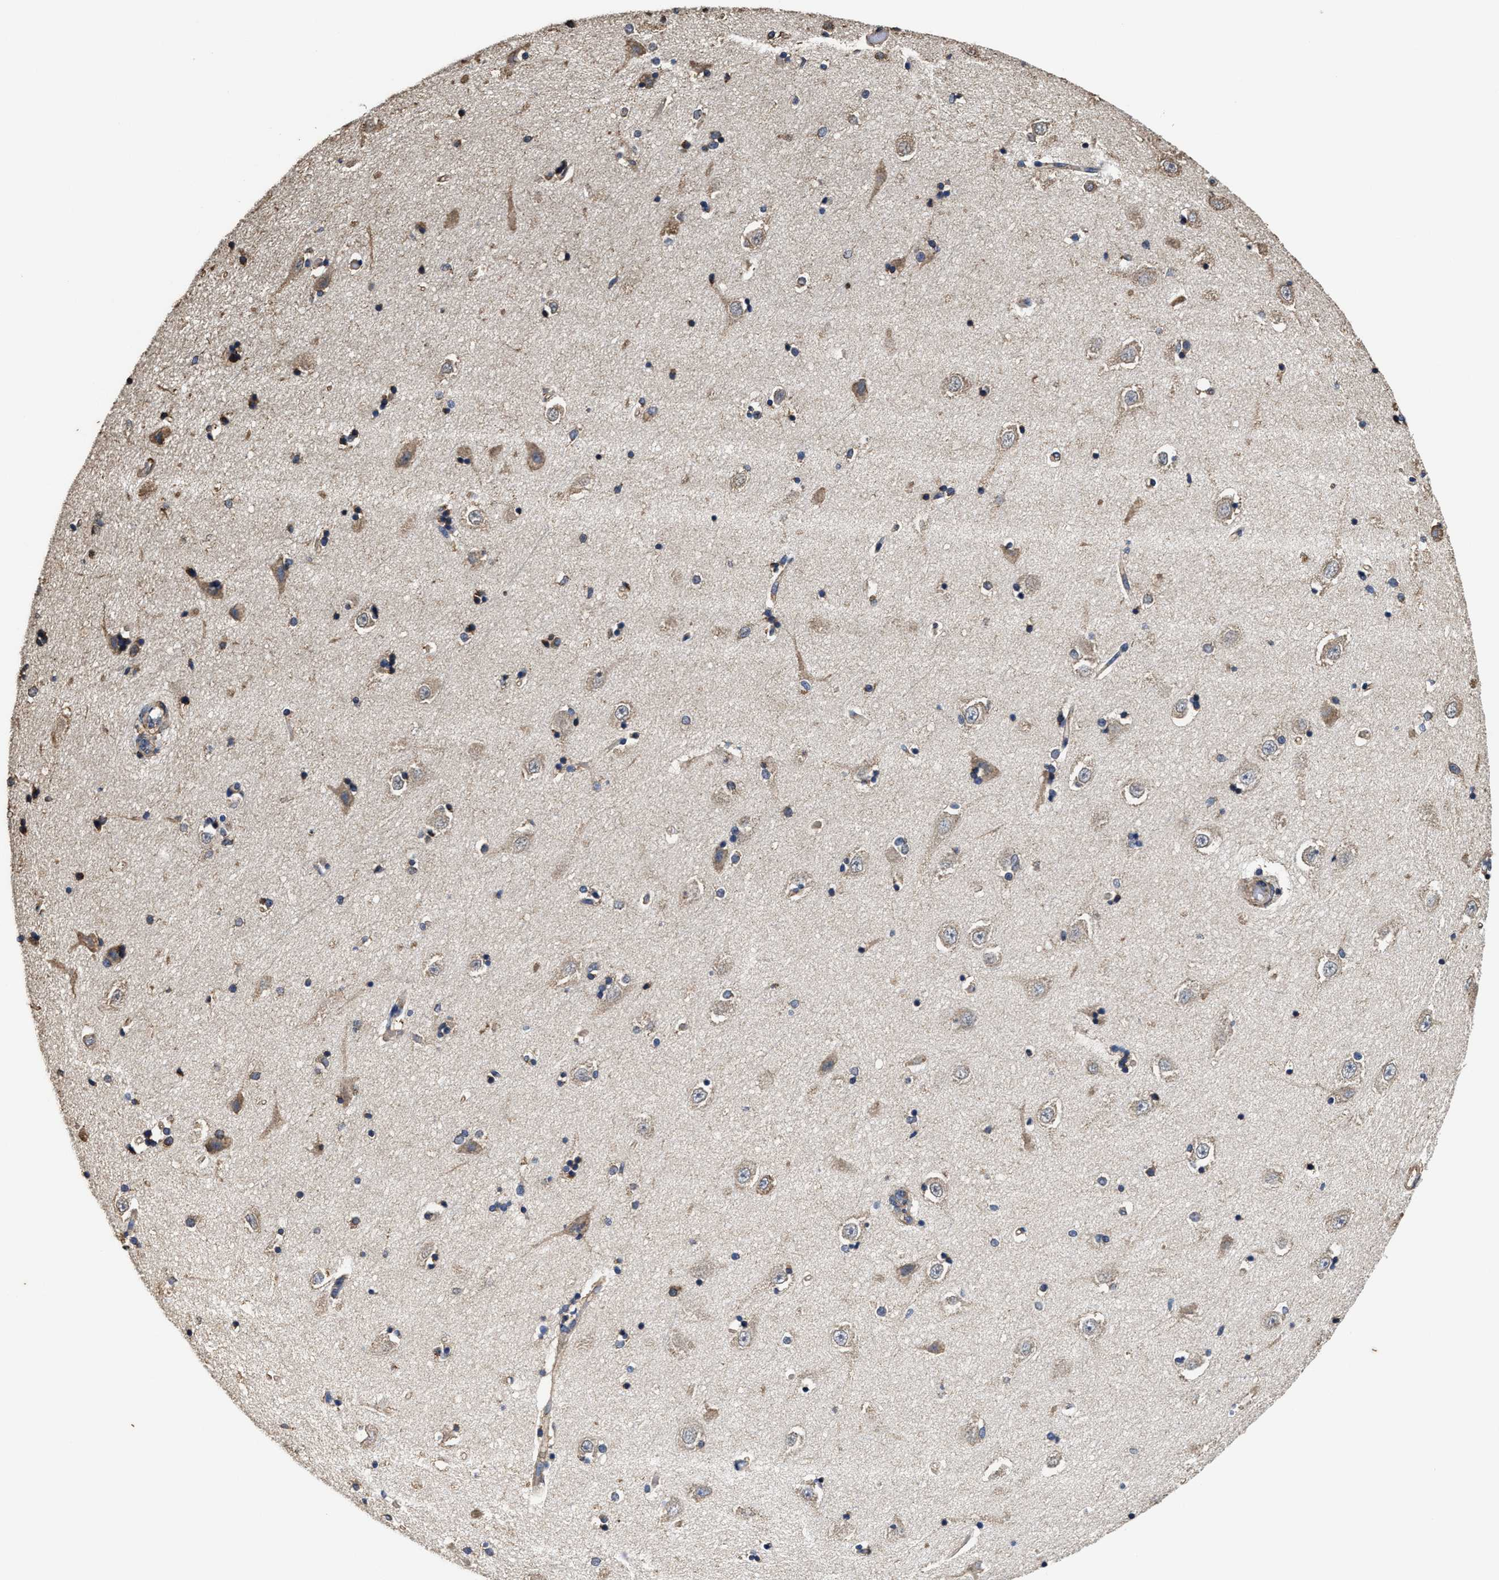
{"staining": {"intensity": "moderate", "quantity": "<25%", "location": "cytoplasmic/membranous"}, "tissue": "hippocampus", "cell_type": "Glial cells", "image_type": "normal", "snomed": [{"axis": "morphology", "description": "Normal tissue, NOS"}, {"axis": "topography", "description": "Hippocampus"}], "caption": "Immunohistochemical staining of benign human hippocampus shows moderate cytoplasmic/membranous protein staining in about <25% of glial cells.", "gene": "SFXN4", "patient": {"sex": "male", "age": 45}}